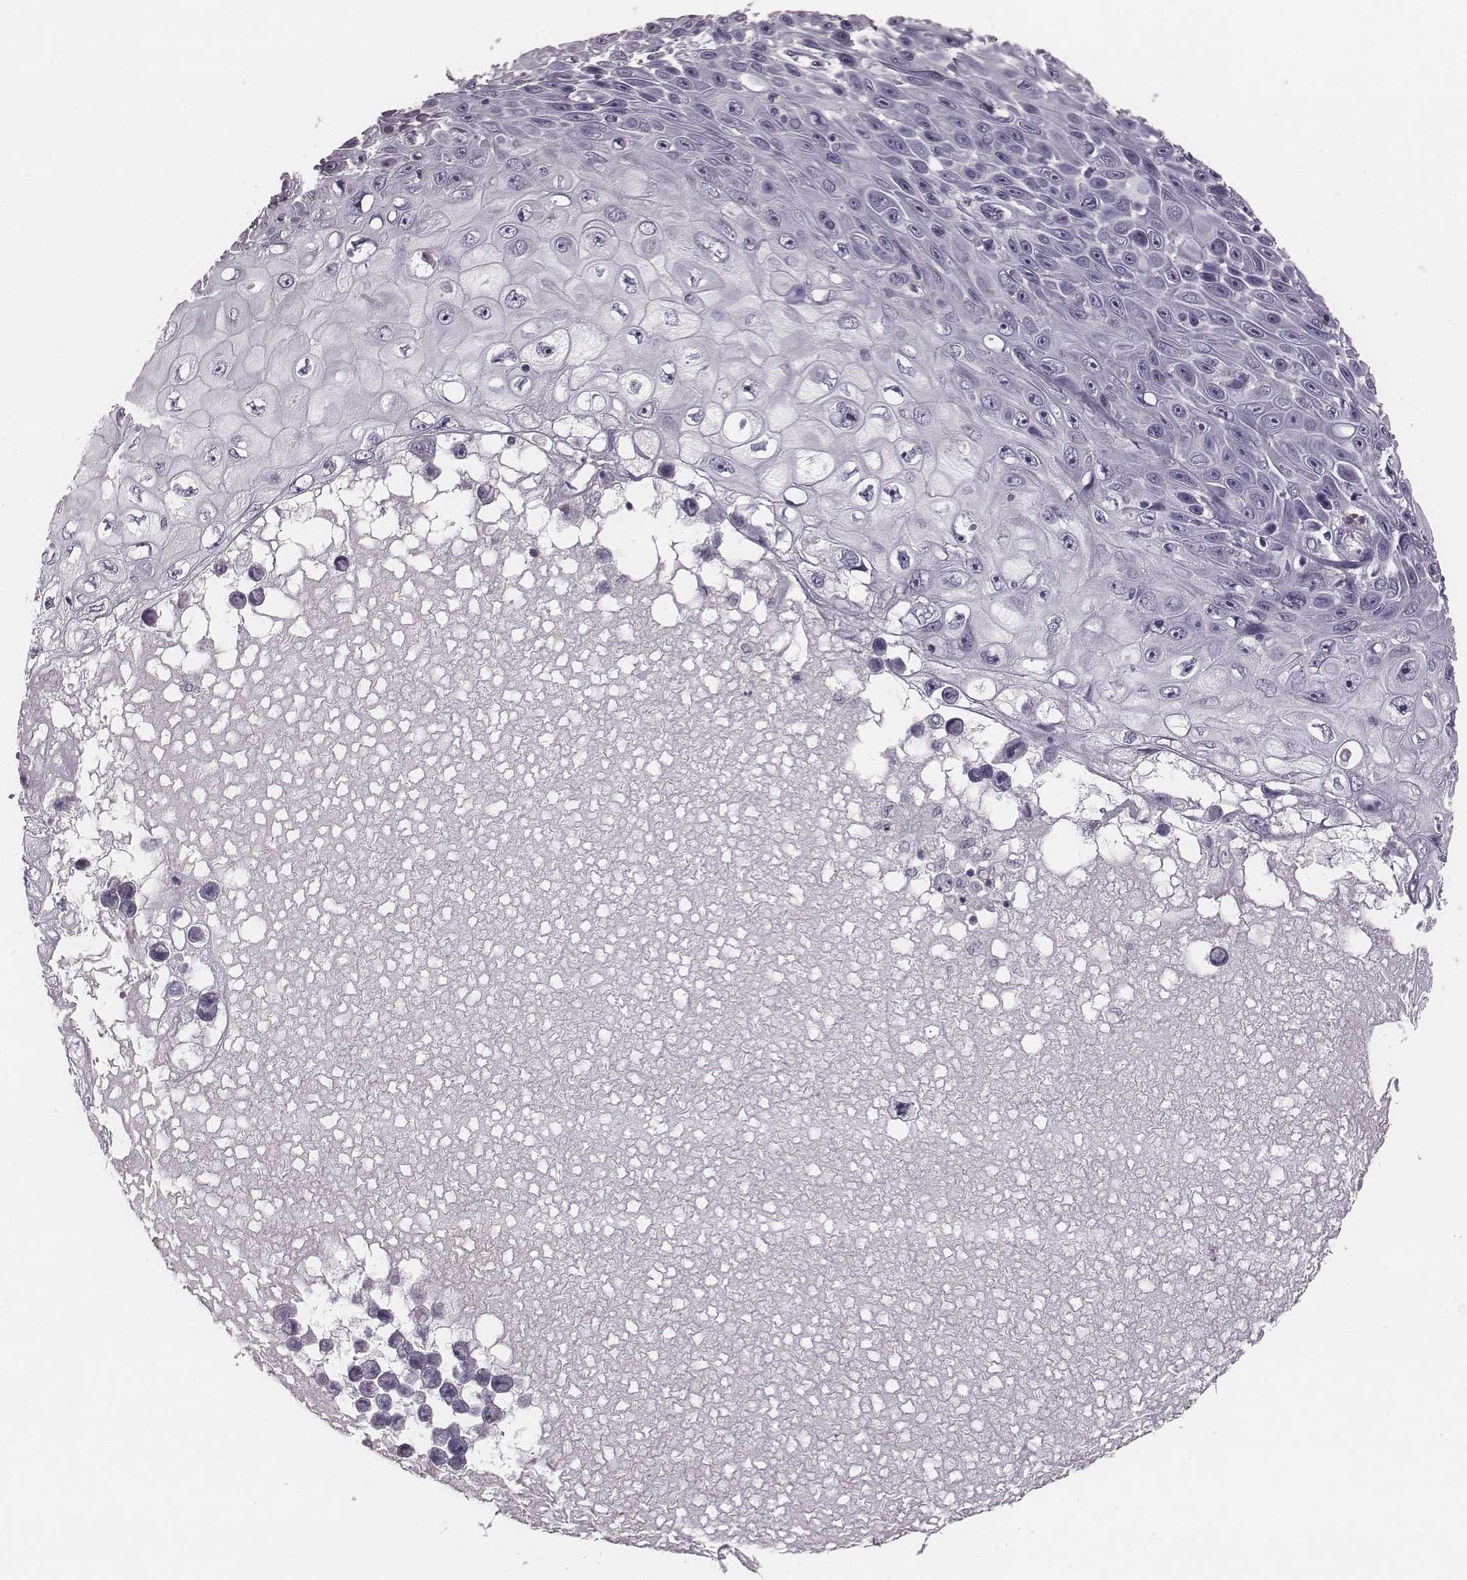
{"staining": {"intensity": "negative", "quantity": "none", "location": "none"}, "tissue": "skin cancer", "cell_type": "Tumor cells", "image_type": "cancer", "snomed": [{"axis": "morphology", "description": "Squamous cell carcinoma, NOS"}, {"axis": "topography", "description": "Skin"}], "caption": "Immunohistochemical staining of squamous cell carcinoma (skin) displays no significant staining in tumor cells.", "gene": "PDE8B", "patient": {"sex": "male", "age": 82}}